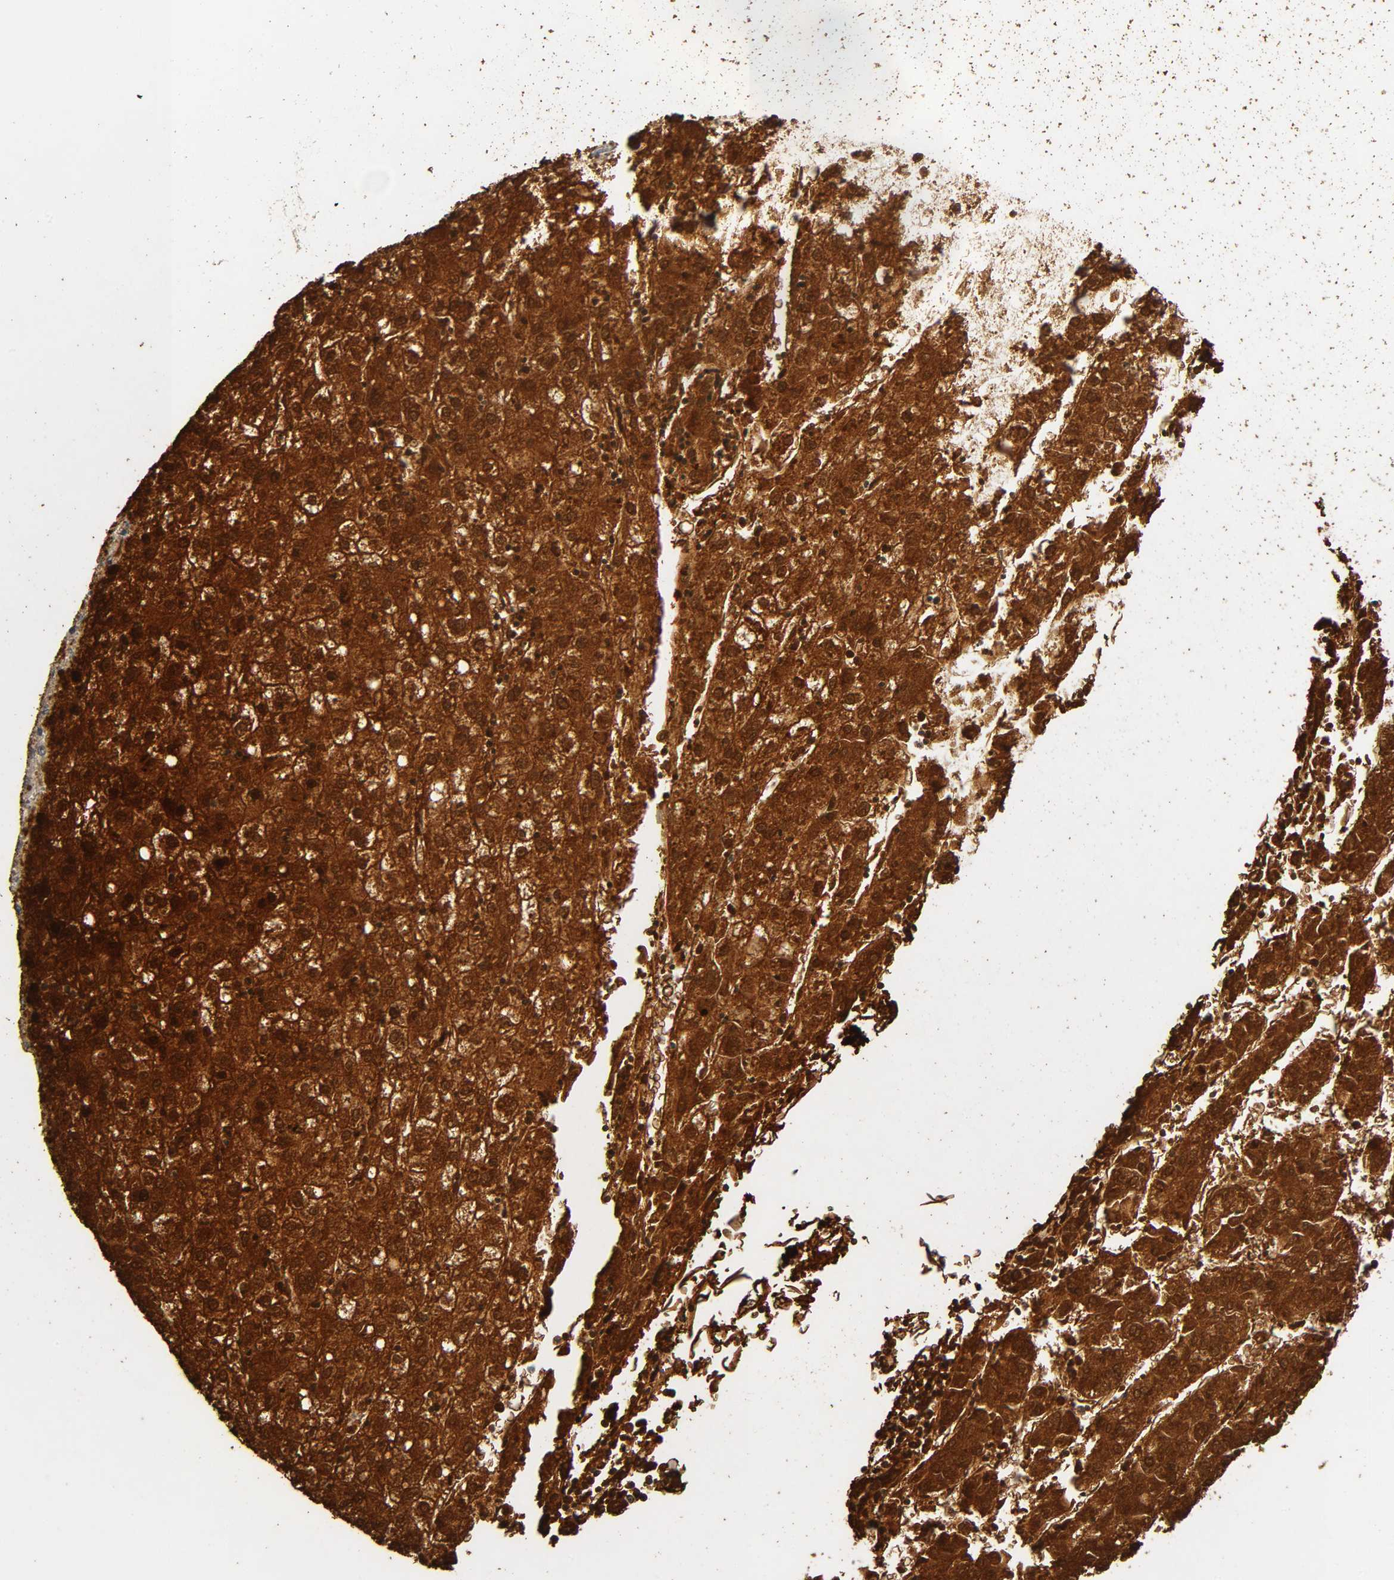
{"staining": {"intensity": "strong", "quantity": ">75%", "location": "cytoplasmic/membranous,nuclear"}, "tissue": "liver cancer", "cell_type": "Tumor cells", "image_type": "cancer", "snomed": [{"axis": "morphology", "description": "Carcinoma, Hepatocellular, NOS"}, {"axis": "topography", "description": "Liver"}], "caption": "Immunohistochemistry (IHC) histopathology image of human liver hepatocellular carcinoma stained for a protein (brown), which exhibits high levels of strong cytoplasmic/membranous and nuclear staining in approximately >75% of tumor cells.", "gene": "GSTA3", "patient": {"sex": "male", "age": 72}}